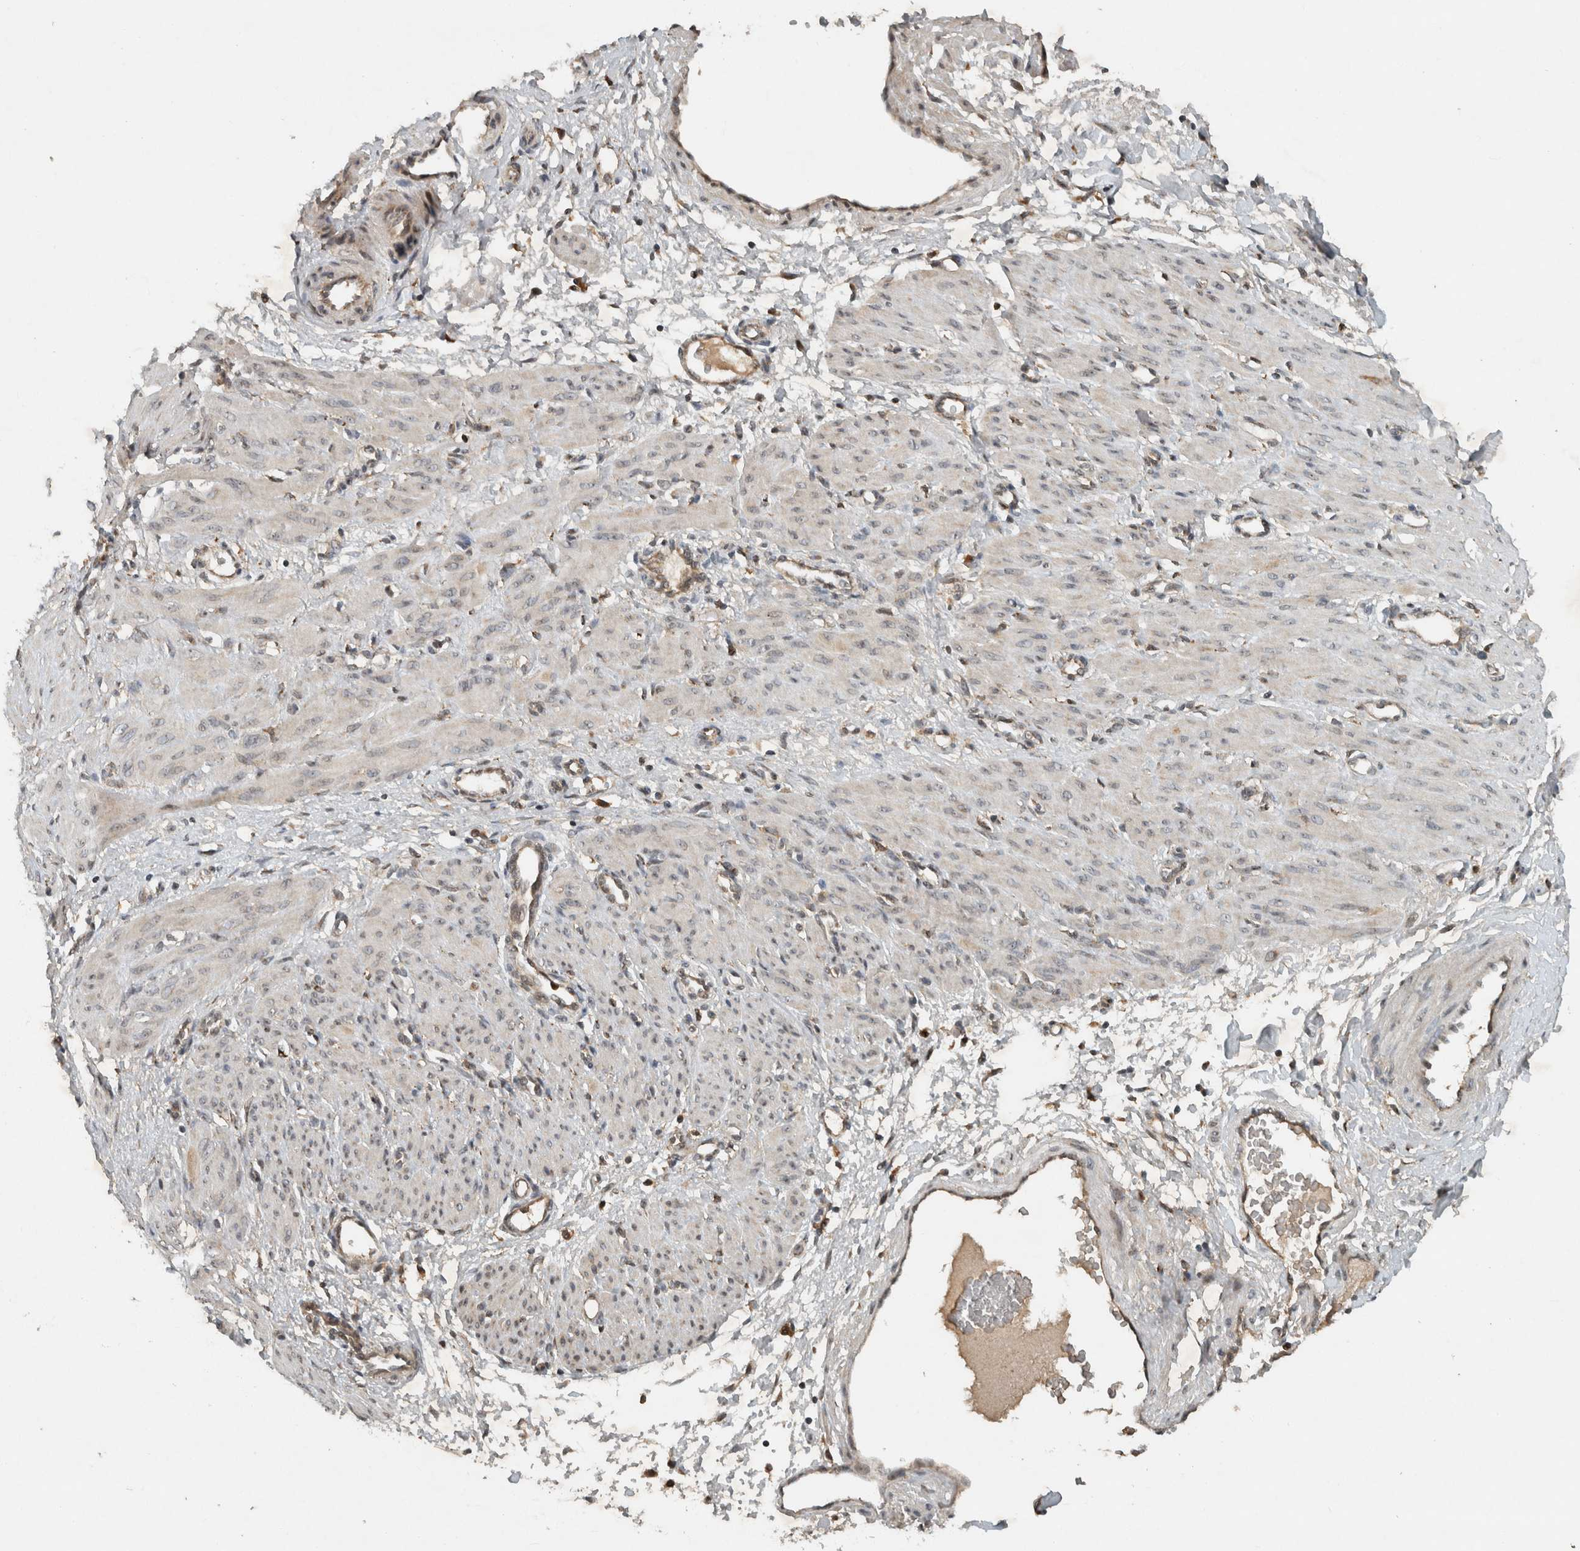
{"staining": {"intensity": "weak", "quantity": "25%-75%", "location": "cytoplasmic/membranous"}, "tissue": "smooth muscle", "cell_type": "Smooth muscle cells", "image_type": "normal", "snomed": [{"axis": "morphology", "description": "Normal tissue, NOS"}, {"axis": "topography", "description": "Endometrium"}], "caption": "Weak cytoplasmic/membranous protein staining is identified in approximately 25%-75% of smooth muscle cells in smooth muscle. The staining was performed using DAB (3,3'-diaminobenzidine), with brown indicating positive protein expression. Nuclei are stained blue with hematoxylin.", "gene": "GPR137B", "patient": {"sex": "female", "age": 33}}